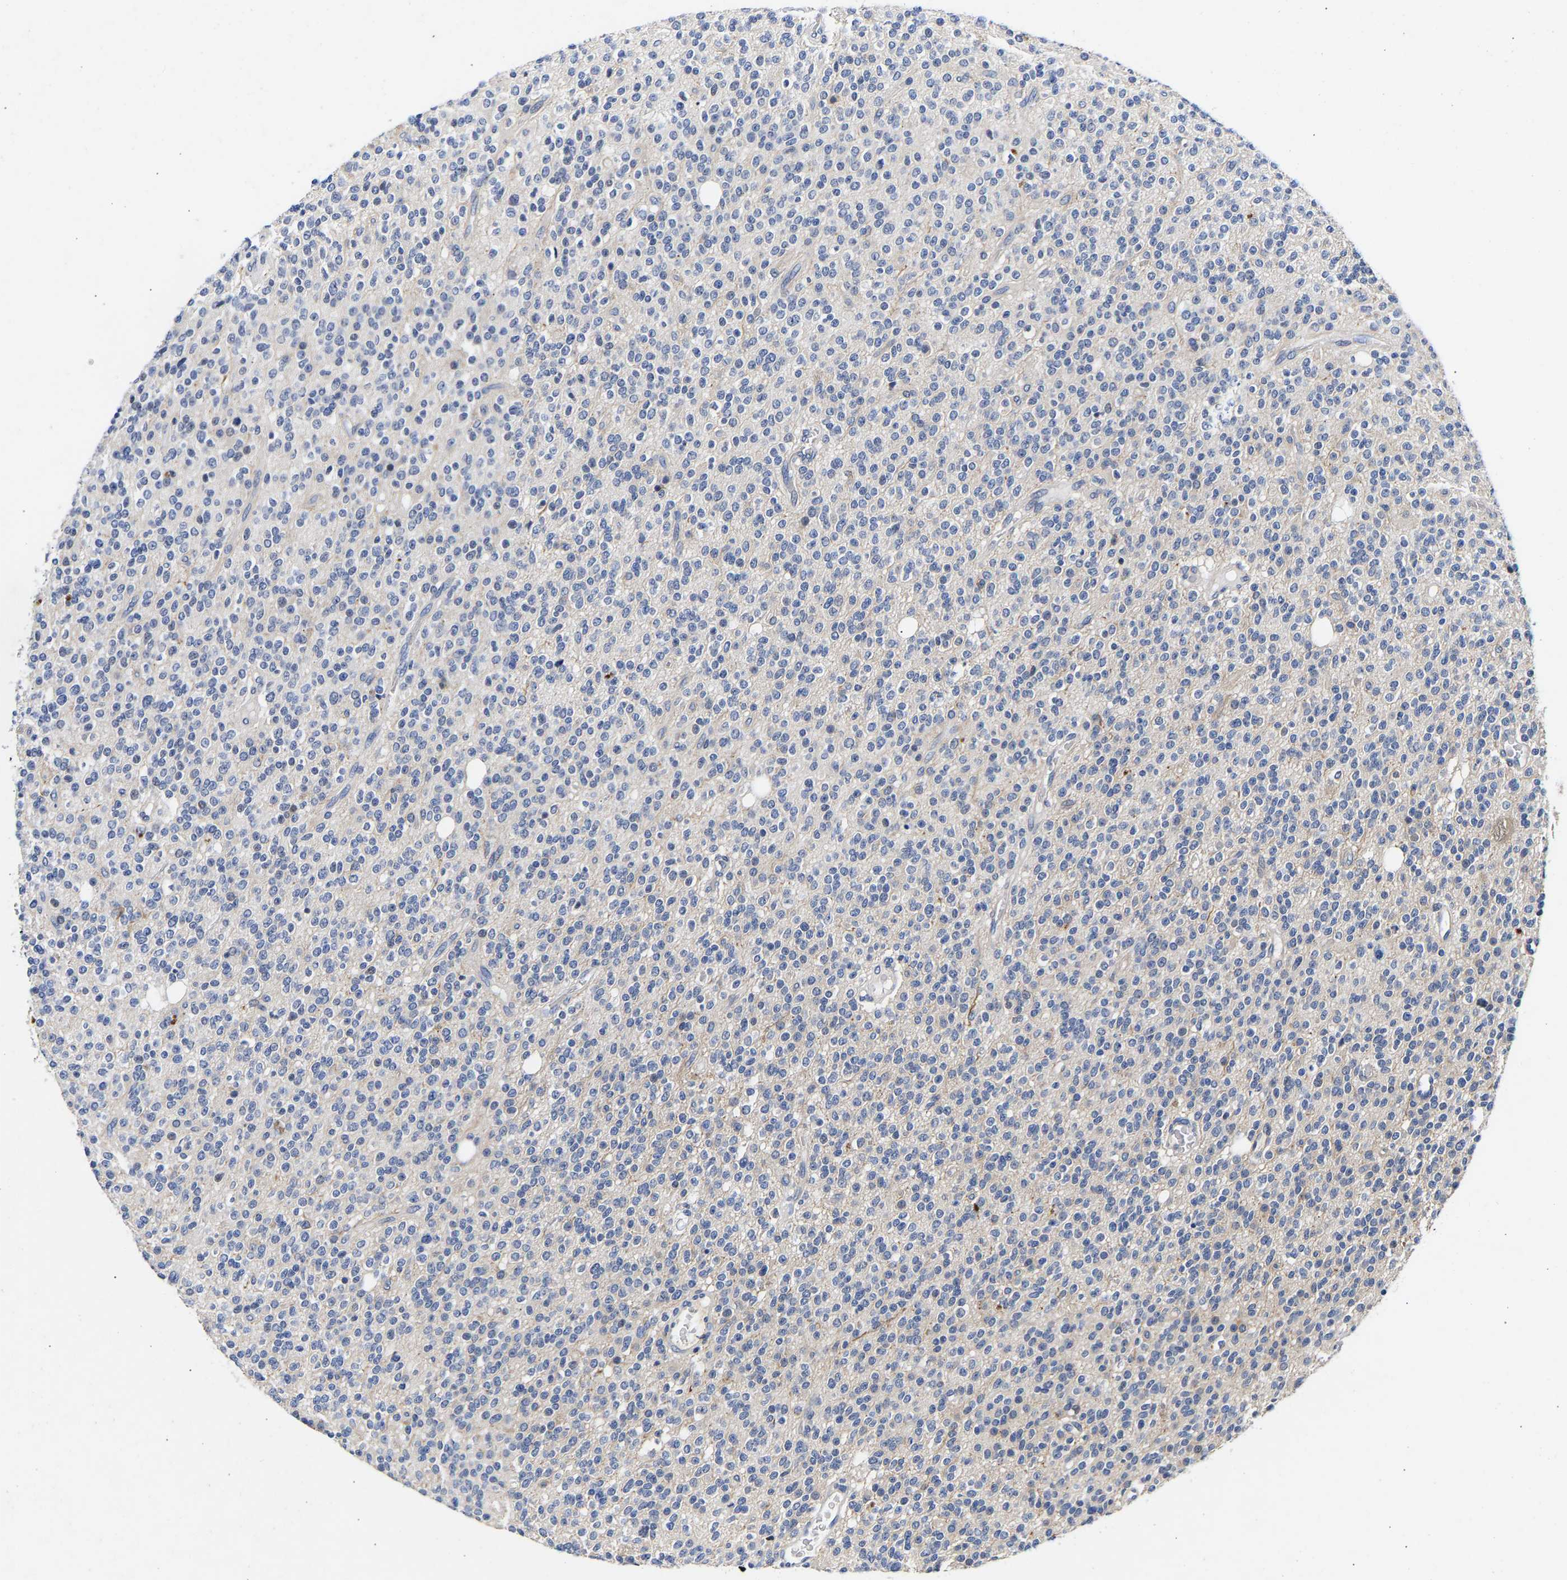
{"staining": {"intensity": "negative", "quantity": "none", "location": "none"}, "tissue": "glioma", "cell_type": "Tumor cells", "image_type": "cancer", "snomed": [{"axis": "morphology", "description": "Glioma, malignant, High grade"}, {"axis": "topography", "description": "Brain"}], "caption": "This histopathology image is of malignant high-grade glioma stained with immunohistochemistry to label a protein in brown with the nuclei are counter-stained blue. There is no positivity in tumor cells.", "gene": "CCDC6", "patient": {"sex": "male", "age": 34}}